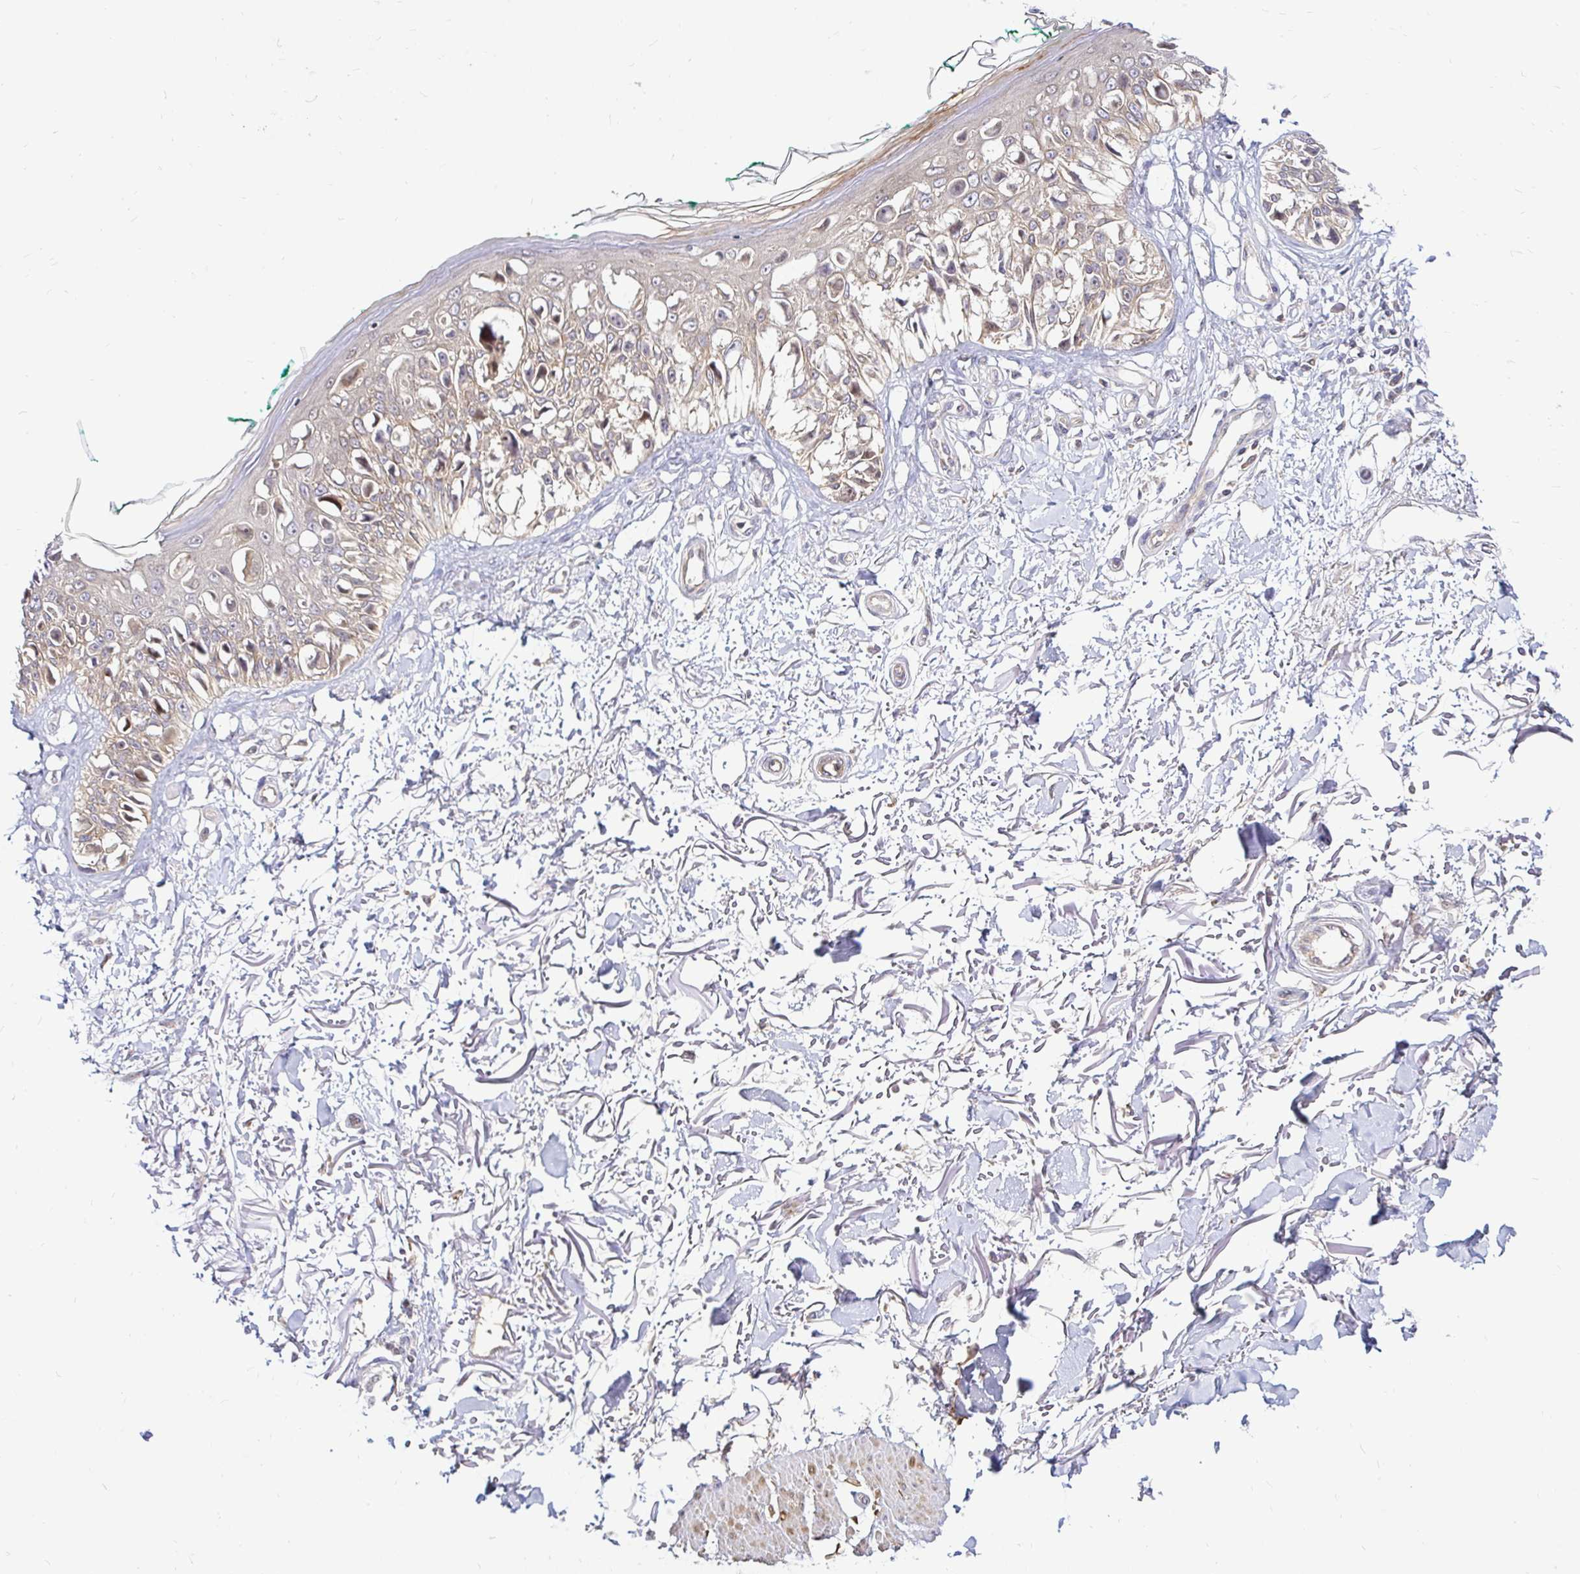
{"staining": {"intensity": "weak", "quantity": "25%-75%", "location": "cytoplasmic/membranous"}, "tissue": "melanoma", "cell_type": "Tumor cells", "image_type": "cancer", "snomed": [{"axis": "morphology", "description": "Malignant melanoma, NOS"}, {"axis": "topography", "description": "Skin"}], "caption": "Protein expression by IHC shows weak cytoplasmic/membranous expression in about 25%-75% of tumor cells in melanoma.", "gene": "ARHGEF37", "patient": {"sex": "male", "age": 73}}